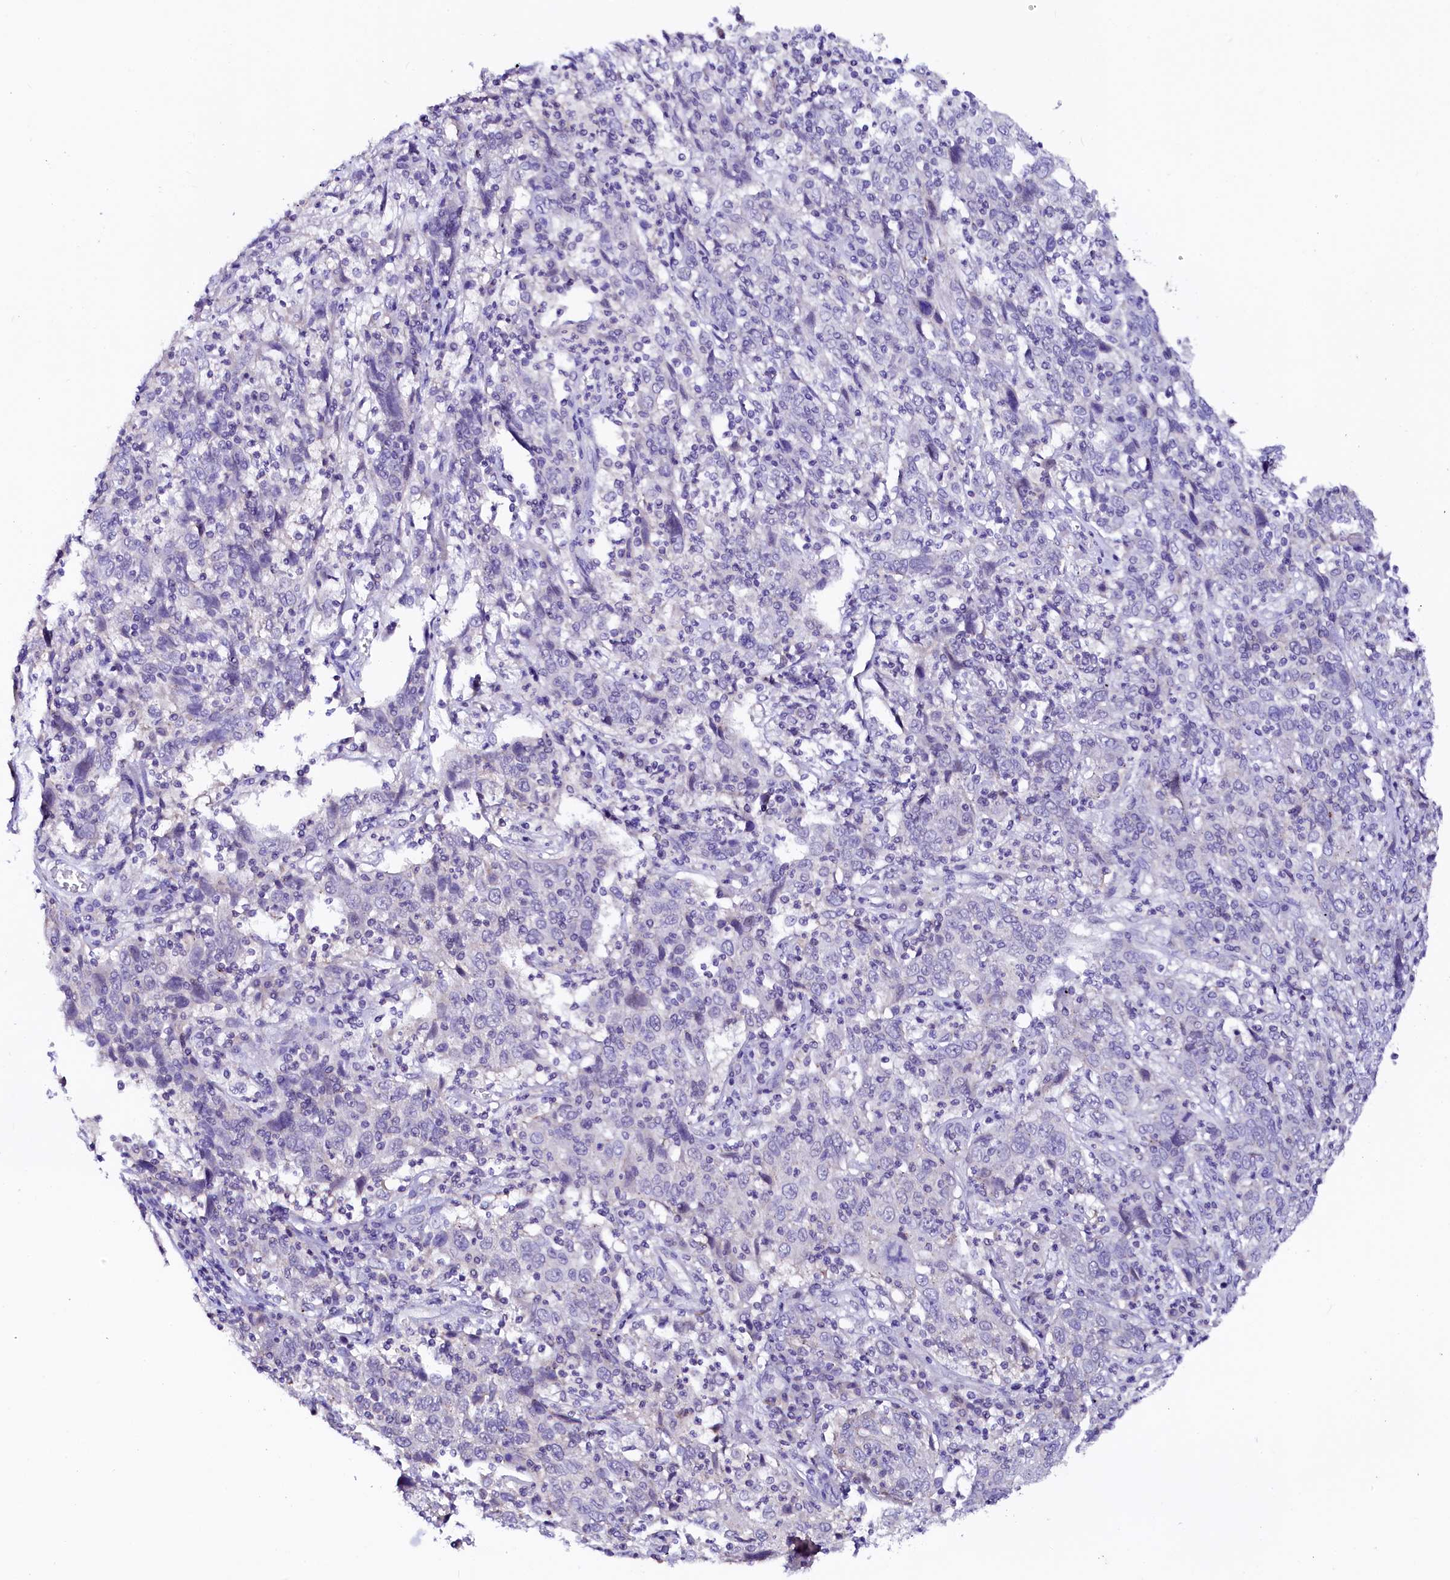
{"staining": {"intensity": "negative", "quantity": "none", "location": "none"}, "tissue": "cervical cancer", "cell_type": "Tumor cells", "image_type": "cancer", "snomed": [{"axis": "morphology", "description": "Squamous cell carcinoma, NOS"}, {"axis": "topography", "description": "Cervix"}], "caption": "Immunohistochemistry of human cervical squamous cell carcinoma displays no positivity in tumor cells.", "gene": "NALF1", "patient": {"sex": "female", "age": 46}}